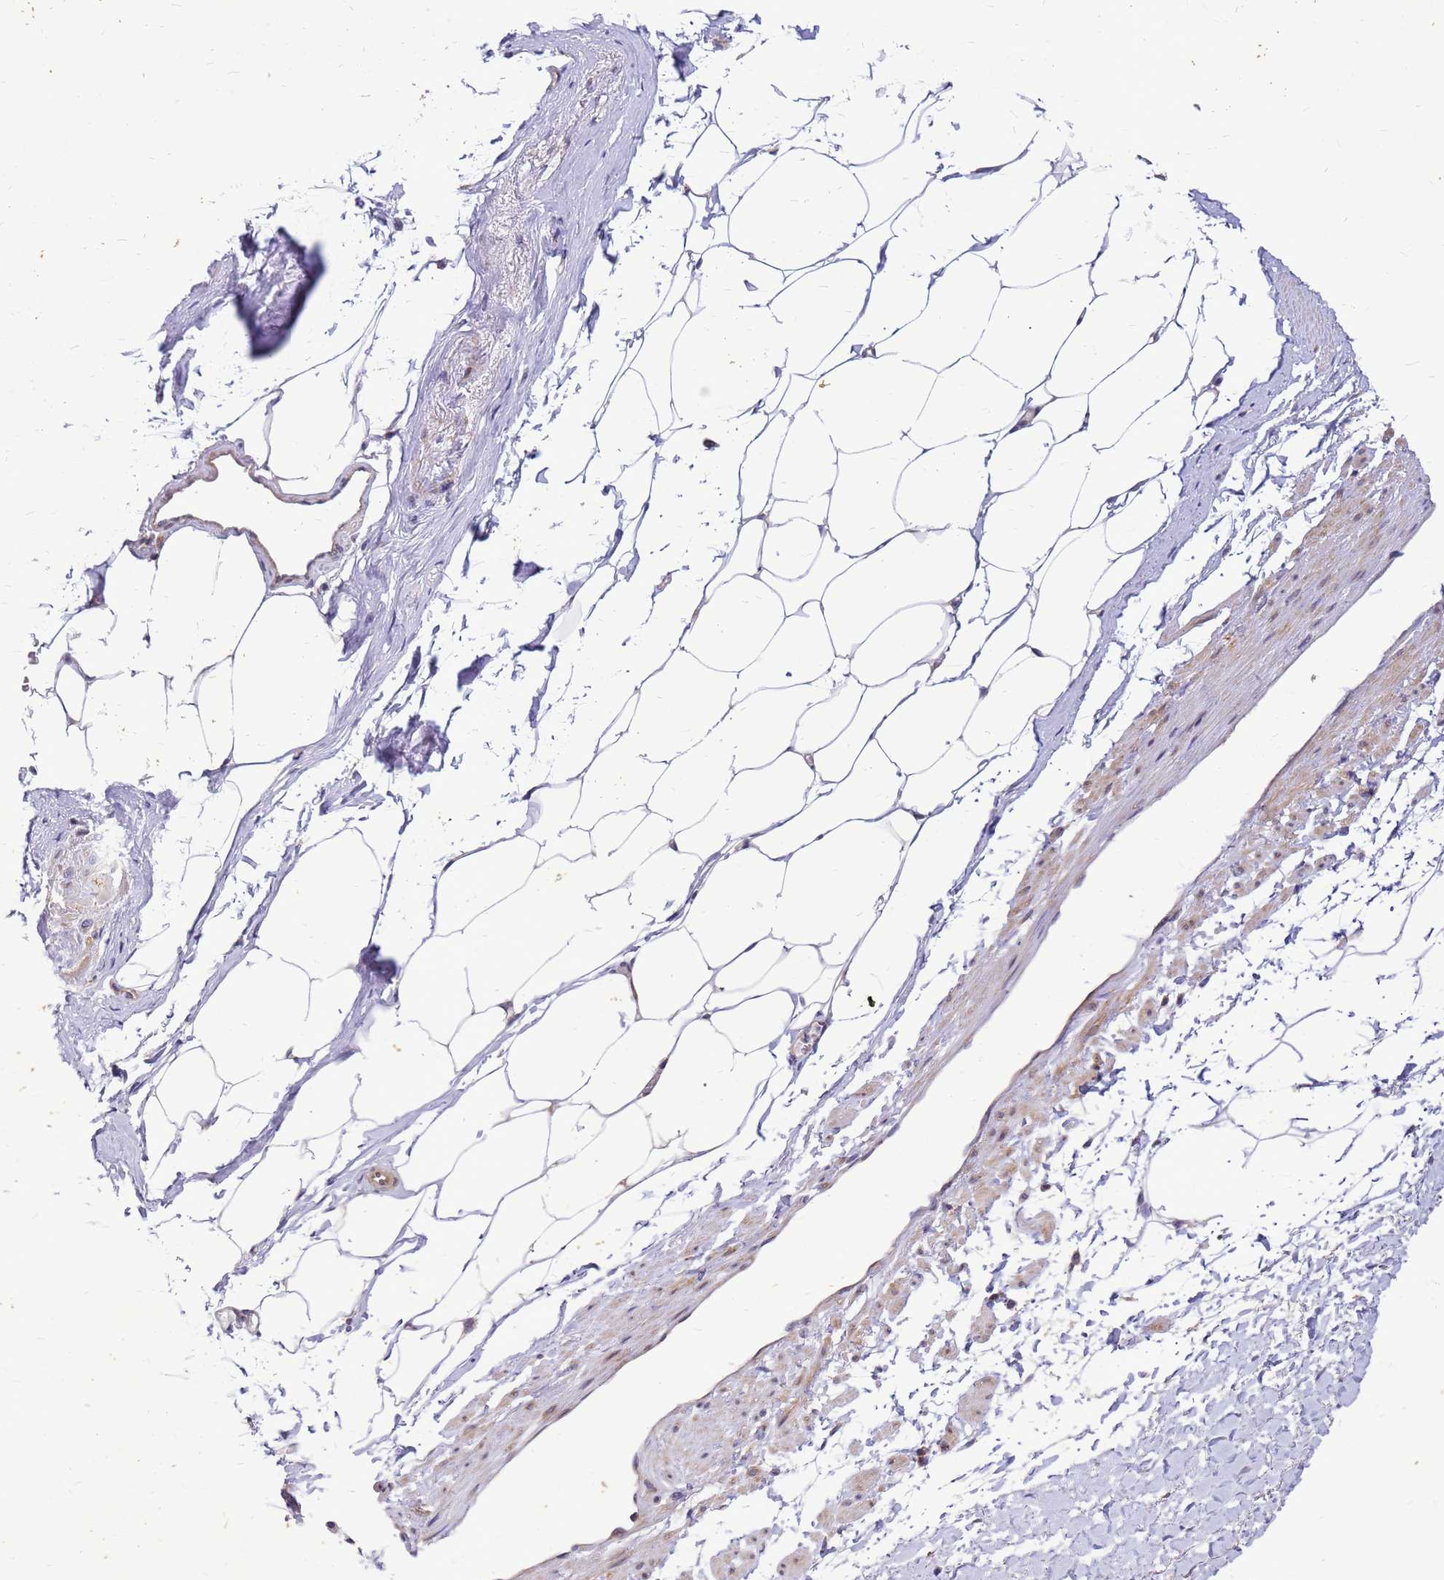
{"staining": {"intensity": "negative", "quantity": "none", "location": "none"}, "tissue": "adipose tissue", "cell_type": "Adipocytes", "image_type": "normal", "snomed": [{"axis": "morphology", "description": "Normal tissue, NOS"}, {"axis": "morphology", "description": "Adenocarcinoma, Low grade"}, {"axis": "topography", "description": "Prostate"}, {"axis": "topography", "description": "Peripheral nerve tissue"}], "caption": "Adipocytes show no significant staining in benign adipose tissue. (Stains: DAB immunohistochemistry (IHC) with hematoxylin counter stain, Microscopy: brightfield microscopy at high magnification).", "gene": "C12orf43", "patient": {"sex": "male", "age": 63}}